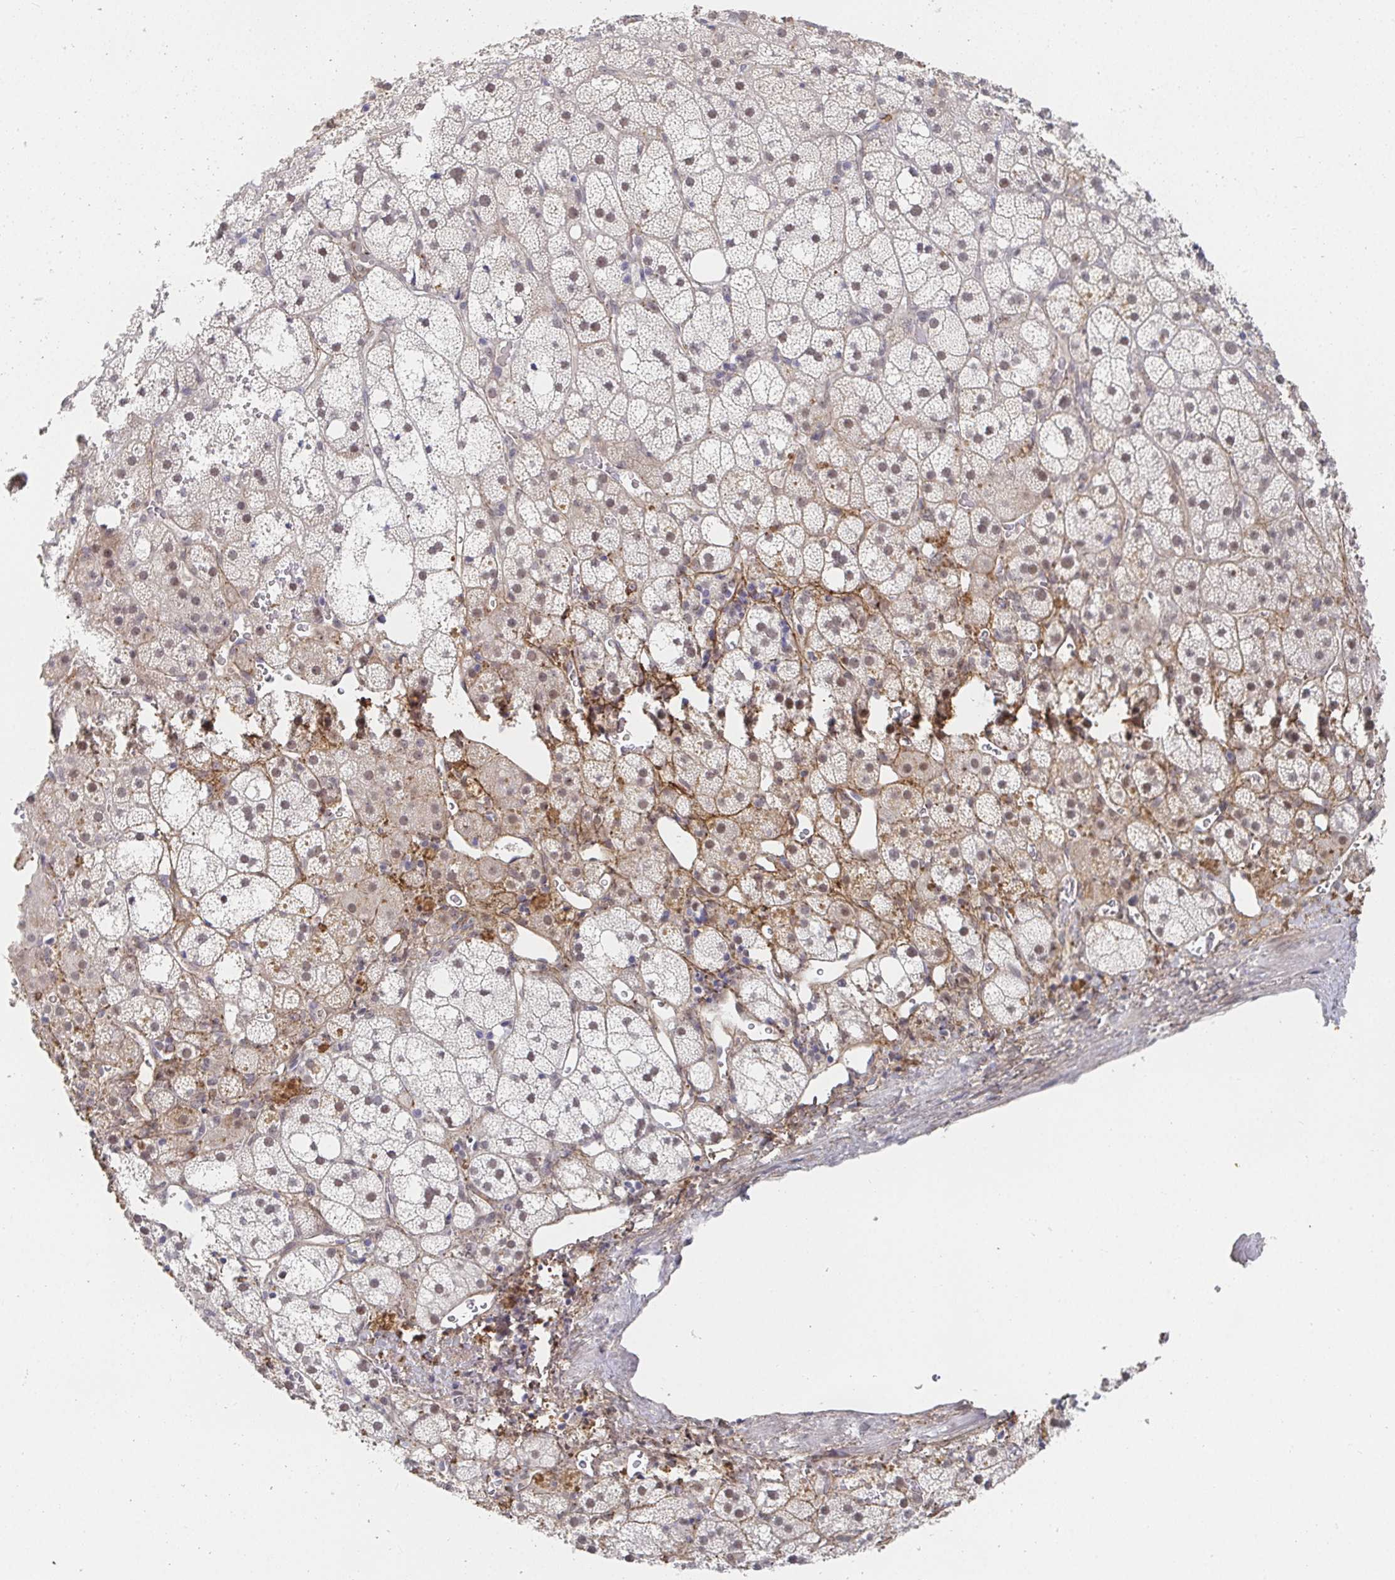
{"staining": {"intensity": "weak", "quantity": "25%-75%", "location": "cytoplasmic/membranous,nuclear"}, "tissue": "adrenal gland", "cell_type": "Glandular cells", "image_type": "normal", "snomed": [{"axis": "morphology", "description": "Normal tissue, NOS"}, {"axis": "topography", "description": "Adrenal gland"}], "caption": "High-magnification brightfield microscopy of benign adrenal gland stained with DAB (3,3'-diaminobenzidine) (brown) and counterstained with hematoxylin (blue). glandular cells exhibit weak cytoplasmic/membranous,nuclear positivity is present in approximately25%-75% of cells. The protein is shown in brown color, while the nuclei are stained blue.", "gene": "RCOR1", "patient": {"sex": "male", "age": 53}}